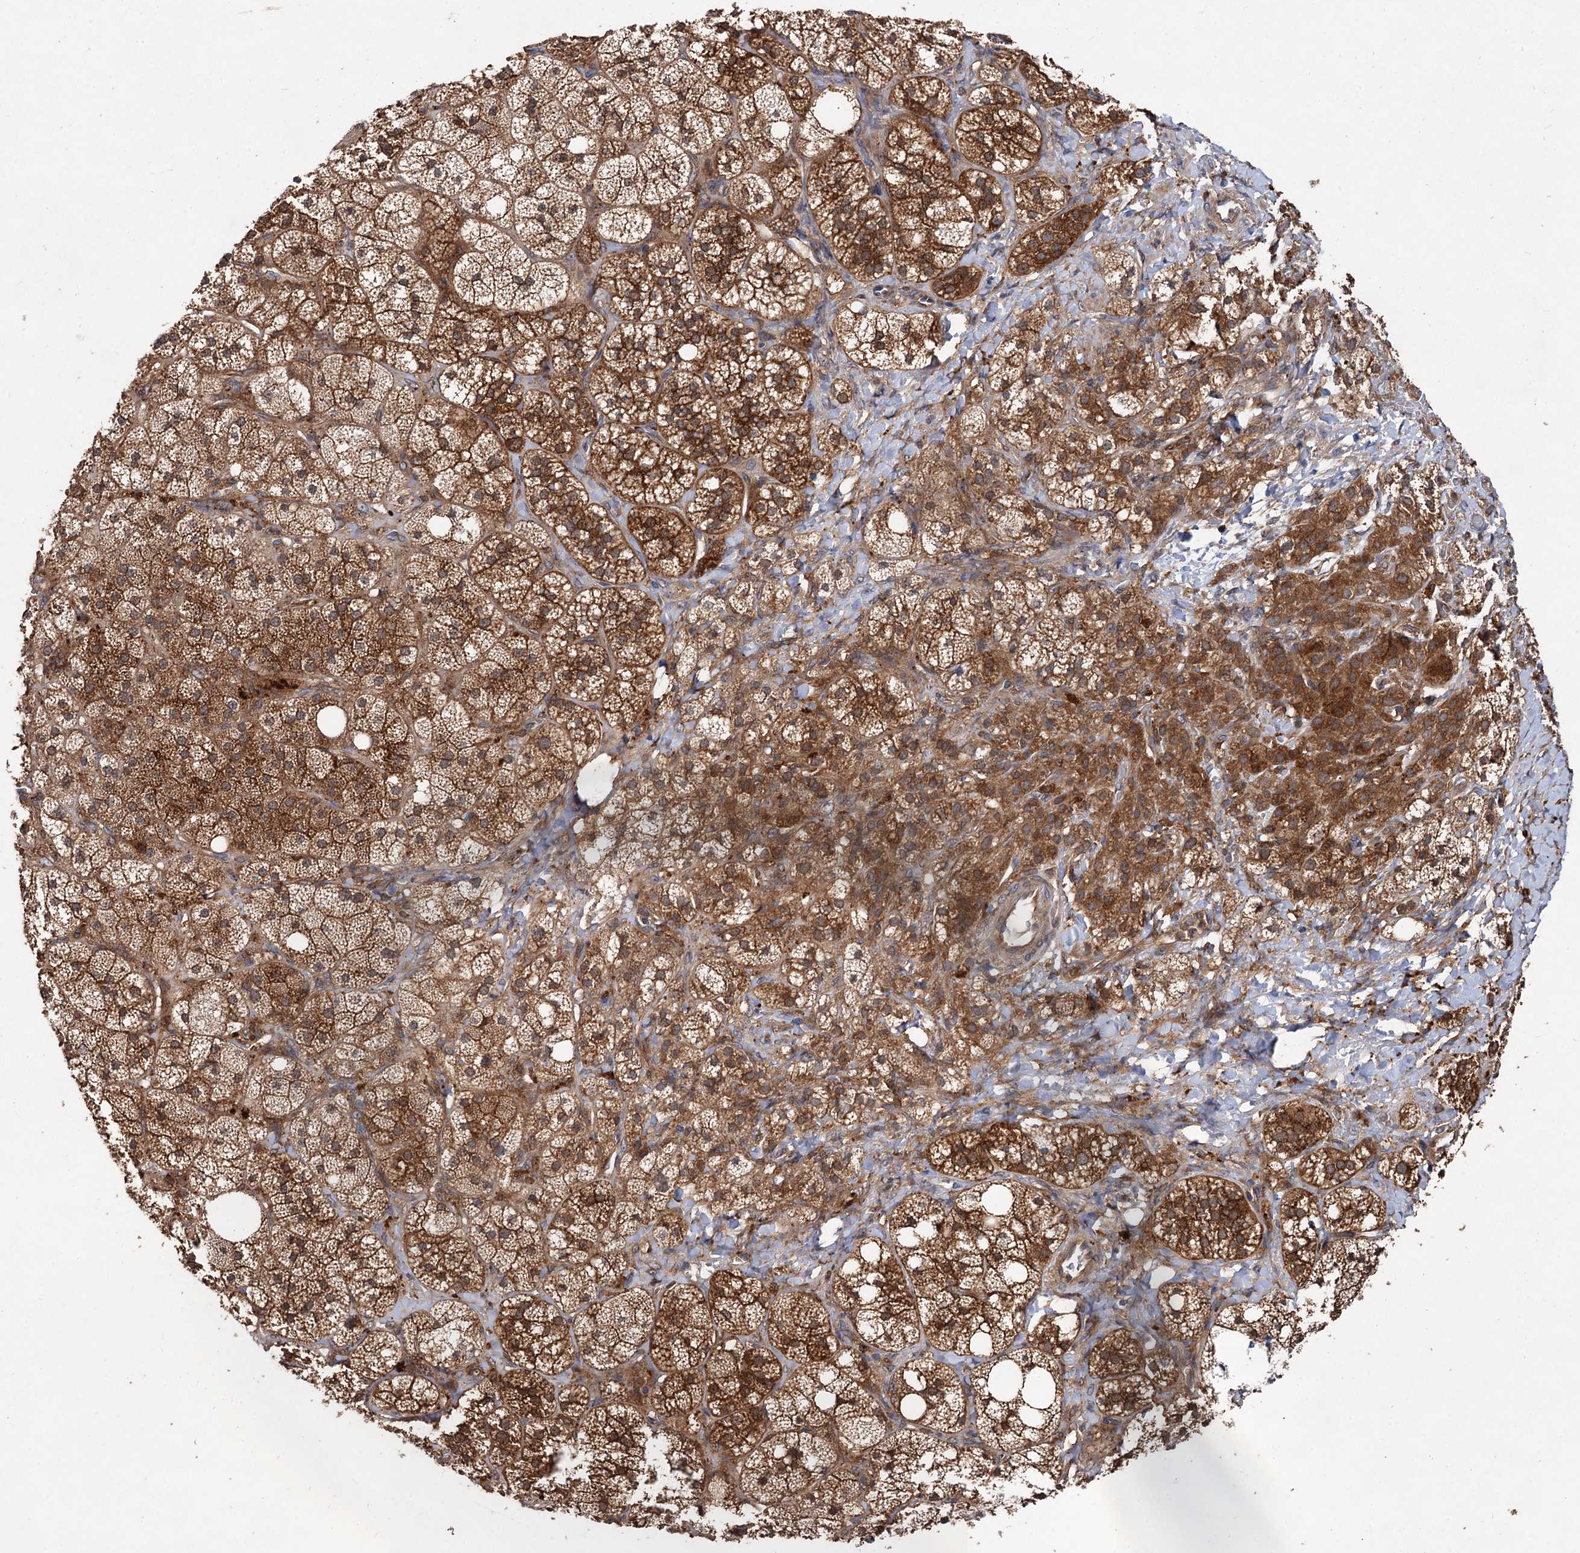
{"staining": {"intensity": "strong", "quantity": ">75%", "location": "cytoplasmic/membranous"}, "tissue": "adrenal gland", "cell_type": "Glandular cells", "image_type": "normal", "snomed": [{"axis": "morphology", "description": "Normal tissue, NOS"}, {"axis": "topography", "description": "Adrenal gland"}], "caption": "Immunohistochemistry (IHC) (DAB (3,3'-diaminobenzidine)) staining of benign human adrenal gland shows strong cytoplasmic/membranous protein expression in approximately >75% of glandular cells.", "gene": "VPS29", "patient": {"sex": "male", "age": 61}}